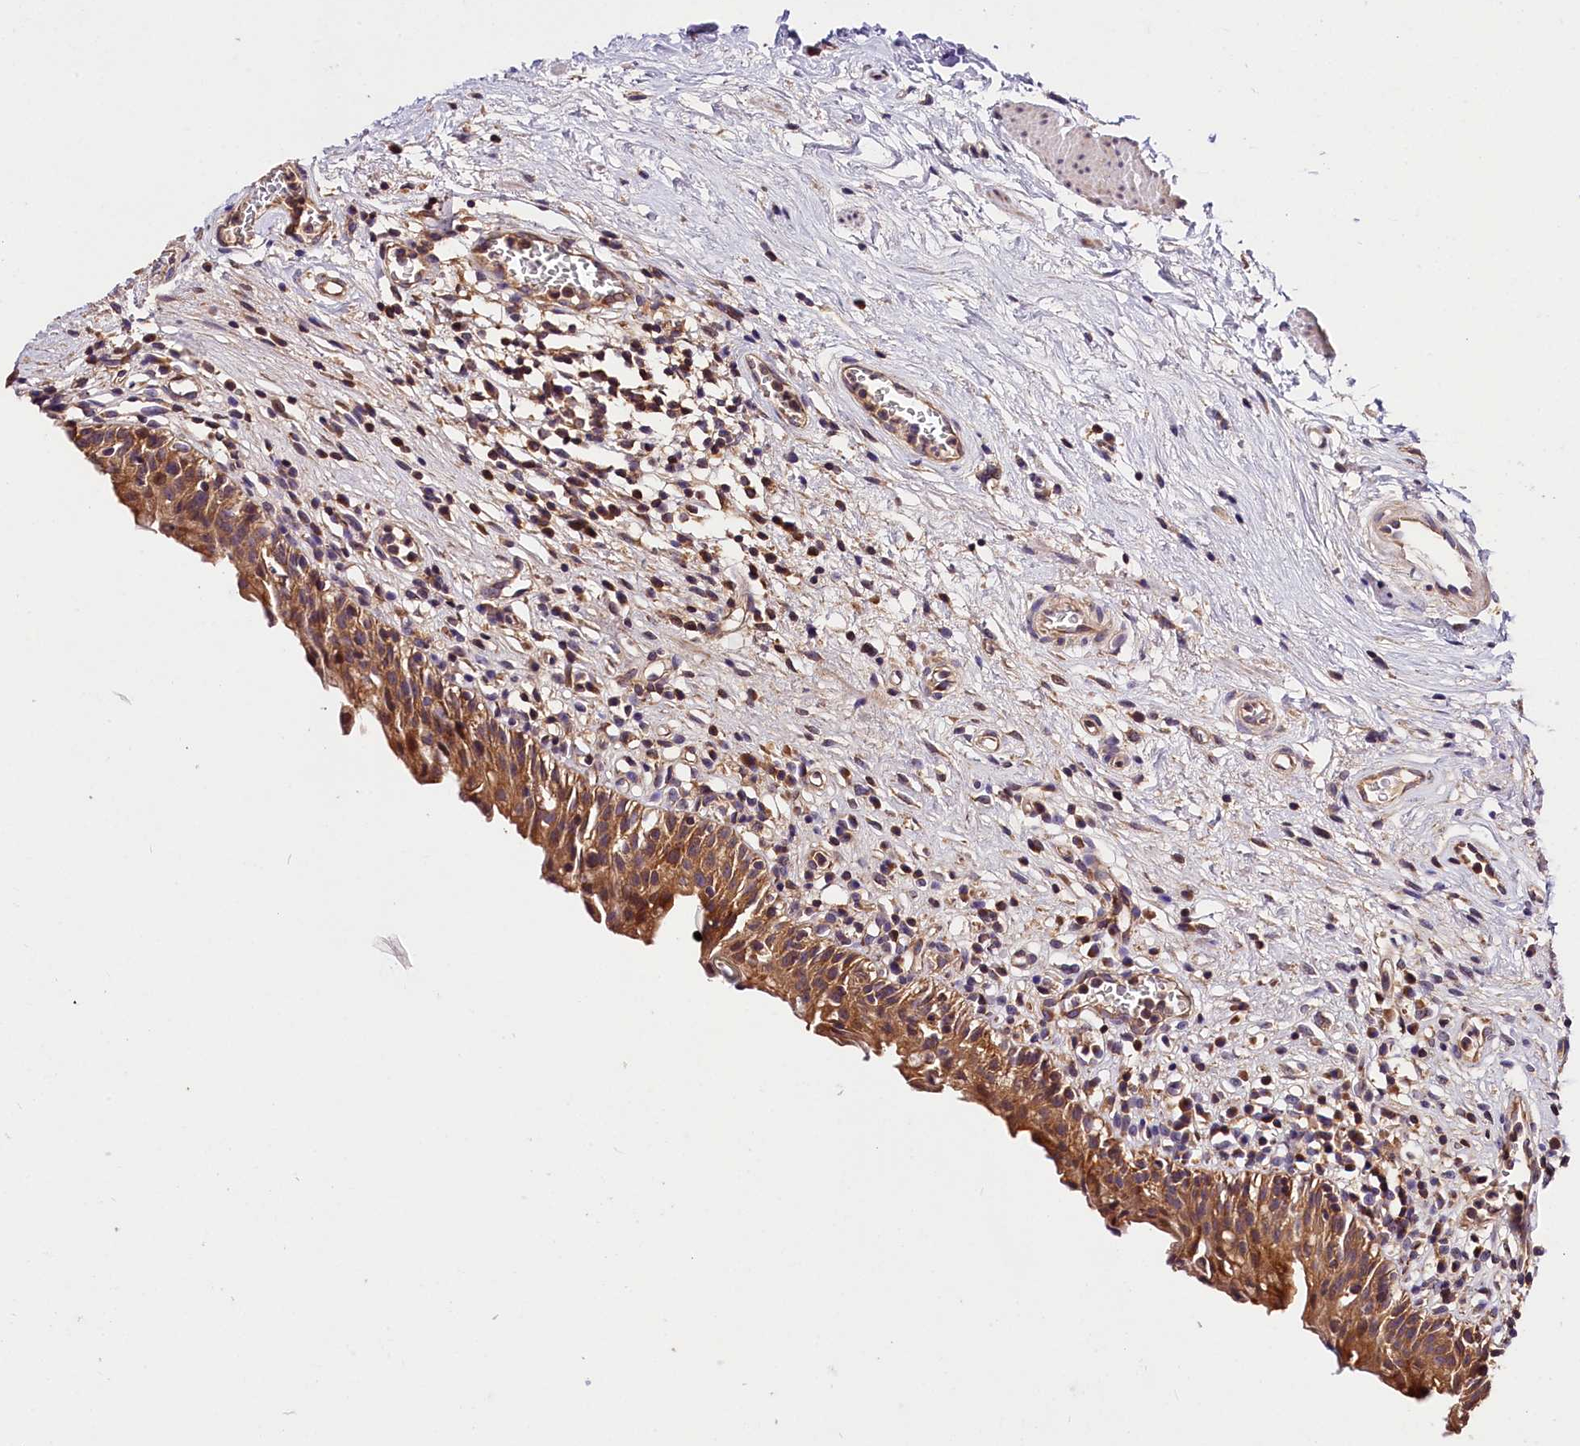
{"staining": {"intensity": "strong", "quantity": ">75%", "location": "cytoplasmic/membranous"}, "tissue": "urinary bladder", "cell_type": "Urothelial cells", "image_type": "normal", "snomed": [{"axis": "morphology", "description": "Normal tissue, NOS"}, {"axis": "morphology", "description": "Inflammation, NOS"}, {"axis": "topography", "description": "Urinary bladder"}], "caption": "This photomicrograph exhibits immunohistochemistry (IHC) staining of benign urinary bladder, with high strong cytoplasmic/membranous positivity in about >75% of urothelial cells.", "gene": "KPTN", "patient": {"sex": "male", "age": 63}}